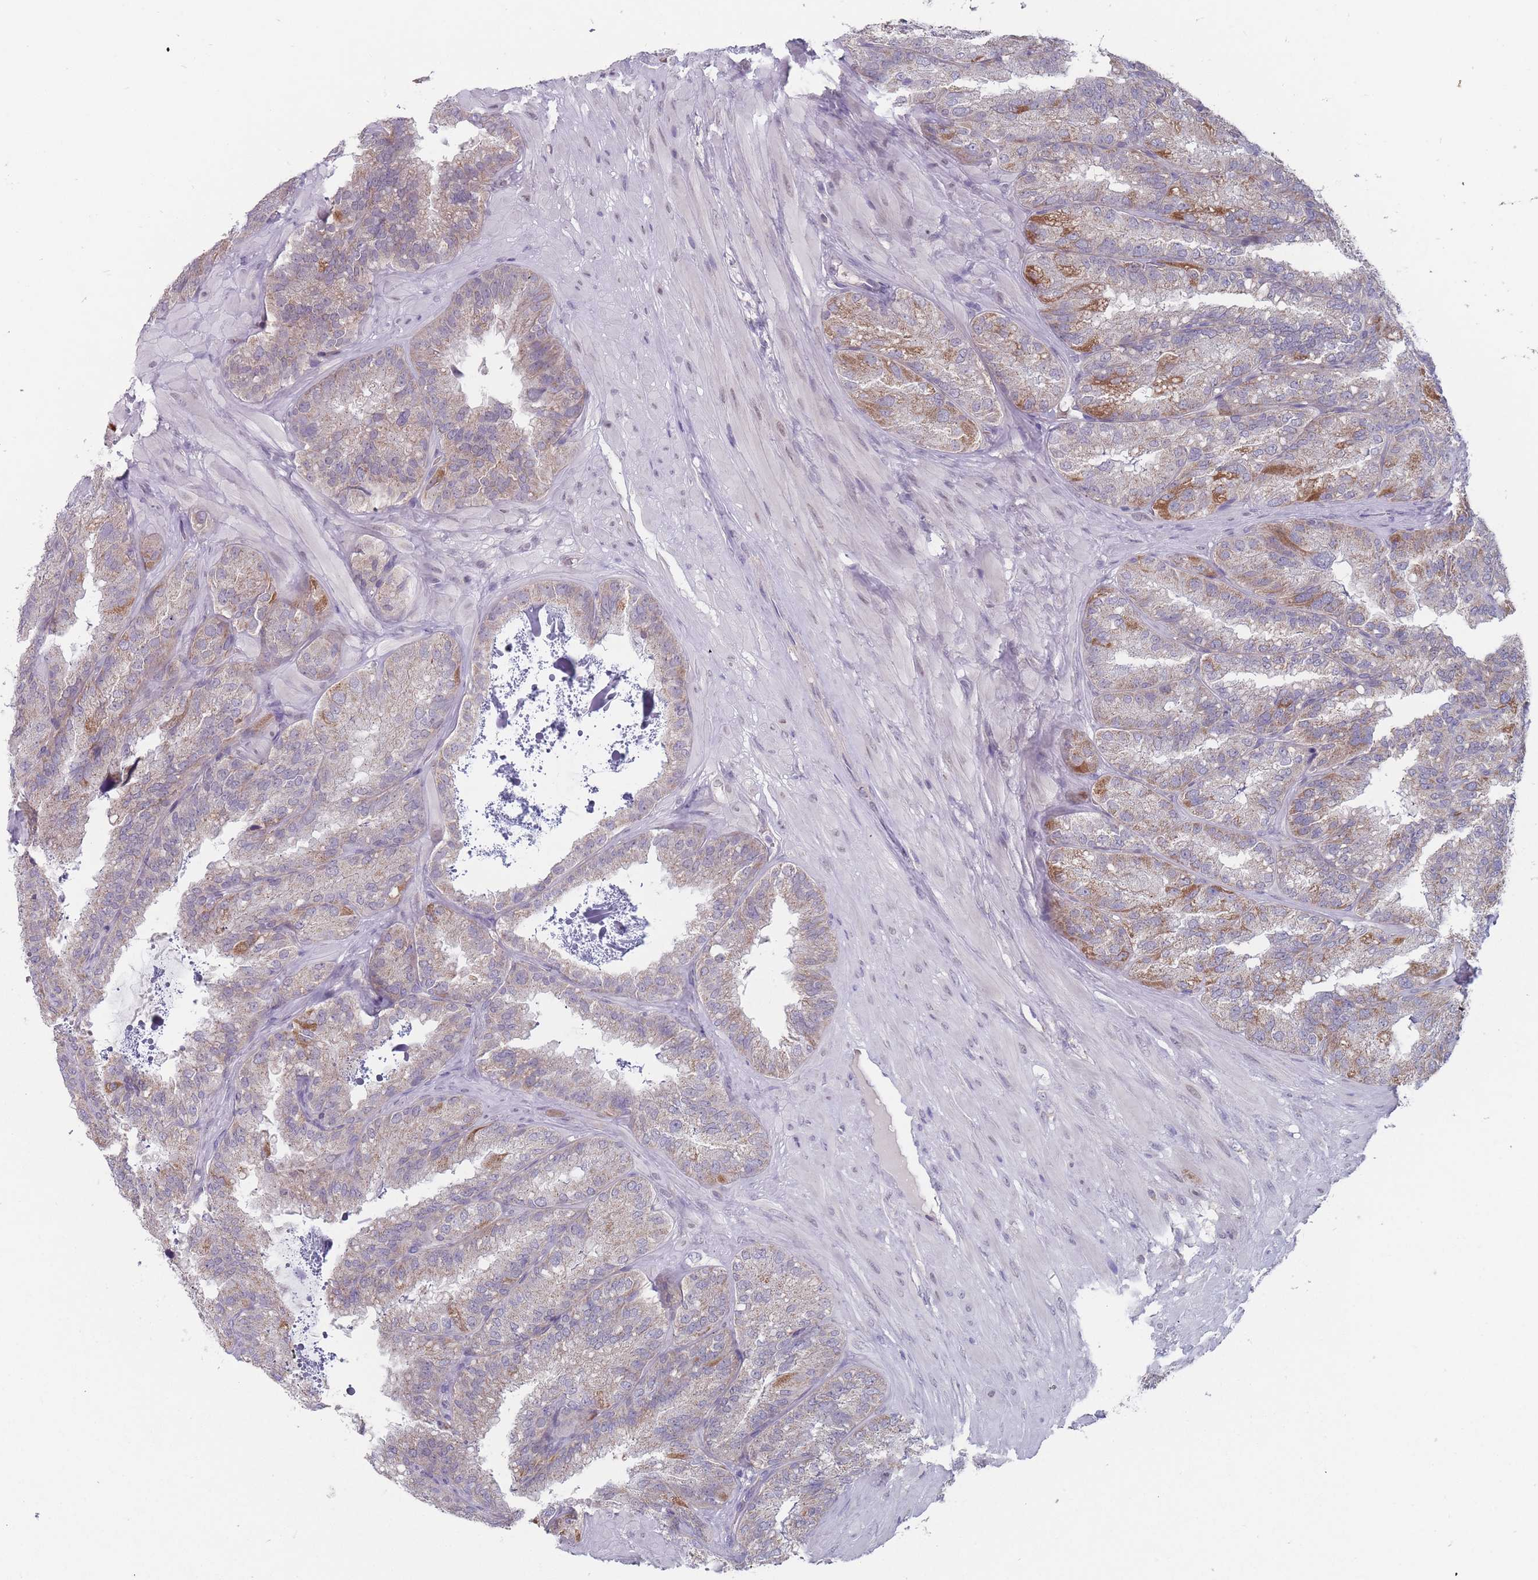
{"staining": {"intensity": "moderate", "quantity": "25%-75%", "location": "cytoplasmic/membranous"}, "tissue": "seminal vesicle", "cell_type": "Glandular cells", "image_type": "normal", "snomed": [{"axis": "morphology", "description": "Normal tissue, NOS"}, {"axis": "topography", "description": "Seminal veicle"}], "caption": "DAB immunohistochemical staining of benign seminal vesicle reveals moderate cytoplasmic/membranous protein positivity in about 25%-75% of glandular cells.", "gene": "PEX7", "patient": {"sex": "male", "age": 58}}